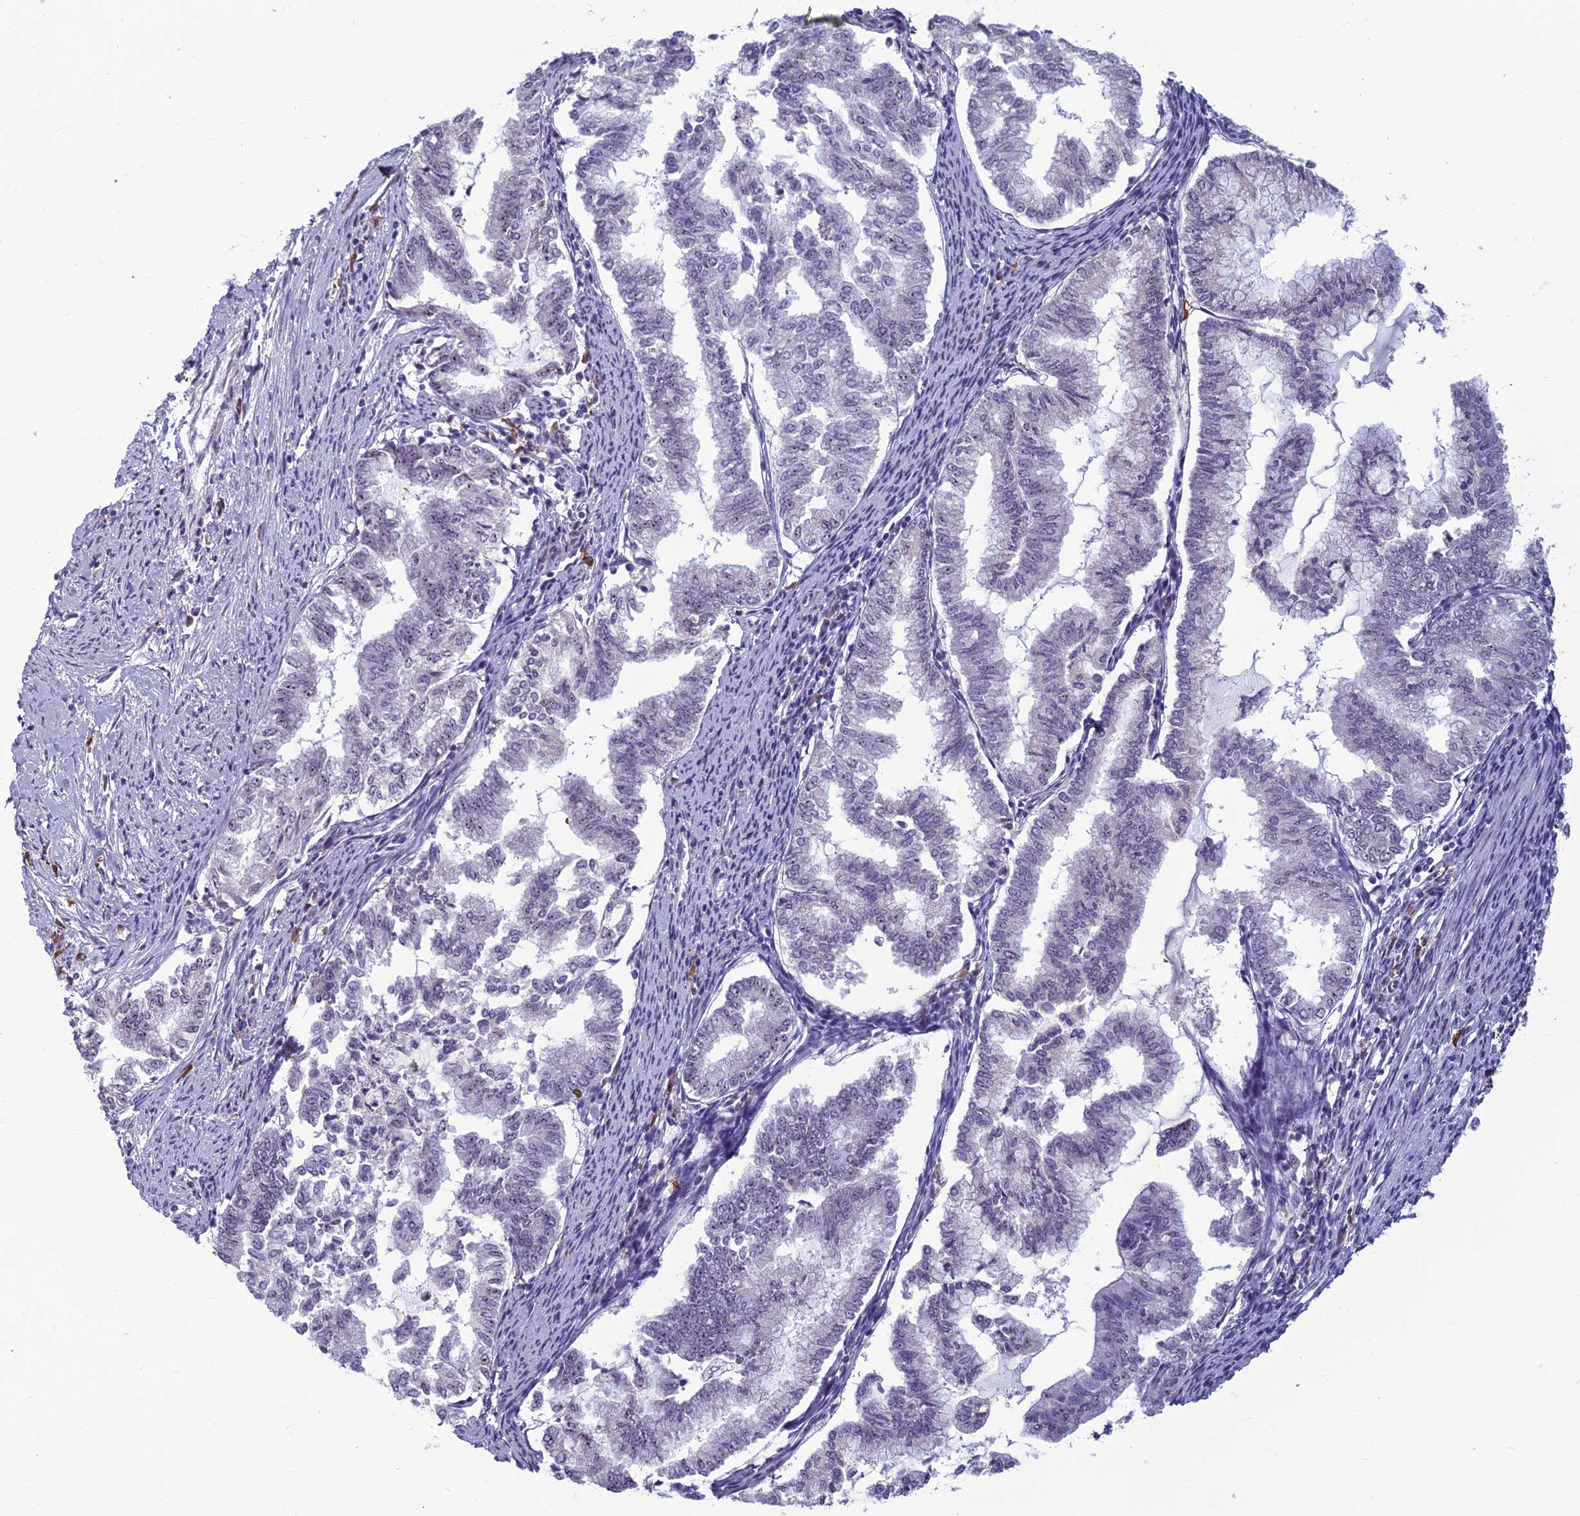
{"staining": {"intensity": "negative", "quantity": "none", "location": "none"}, "tissue": "endometrial cancer", "cell_type": "Tumor cells", "image_type": "cancer", "snomed": [{"axis": "morphology", "description": "Adenocarcinoma, NOS"}, {"axis": "topography", "description": "Endometrium"}], "caption": "An immunohistochemistry (IHC) micrograph of adenocarcinoma (endometrial) is shown. There is no staining in tumor cells of adenocarcinoma (endometrial).", "gene": "NOC2L", "patient": {"sex": "female", "age": 79}}